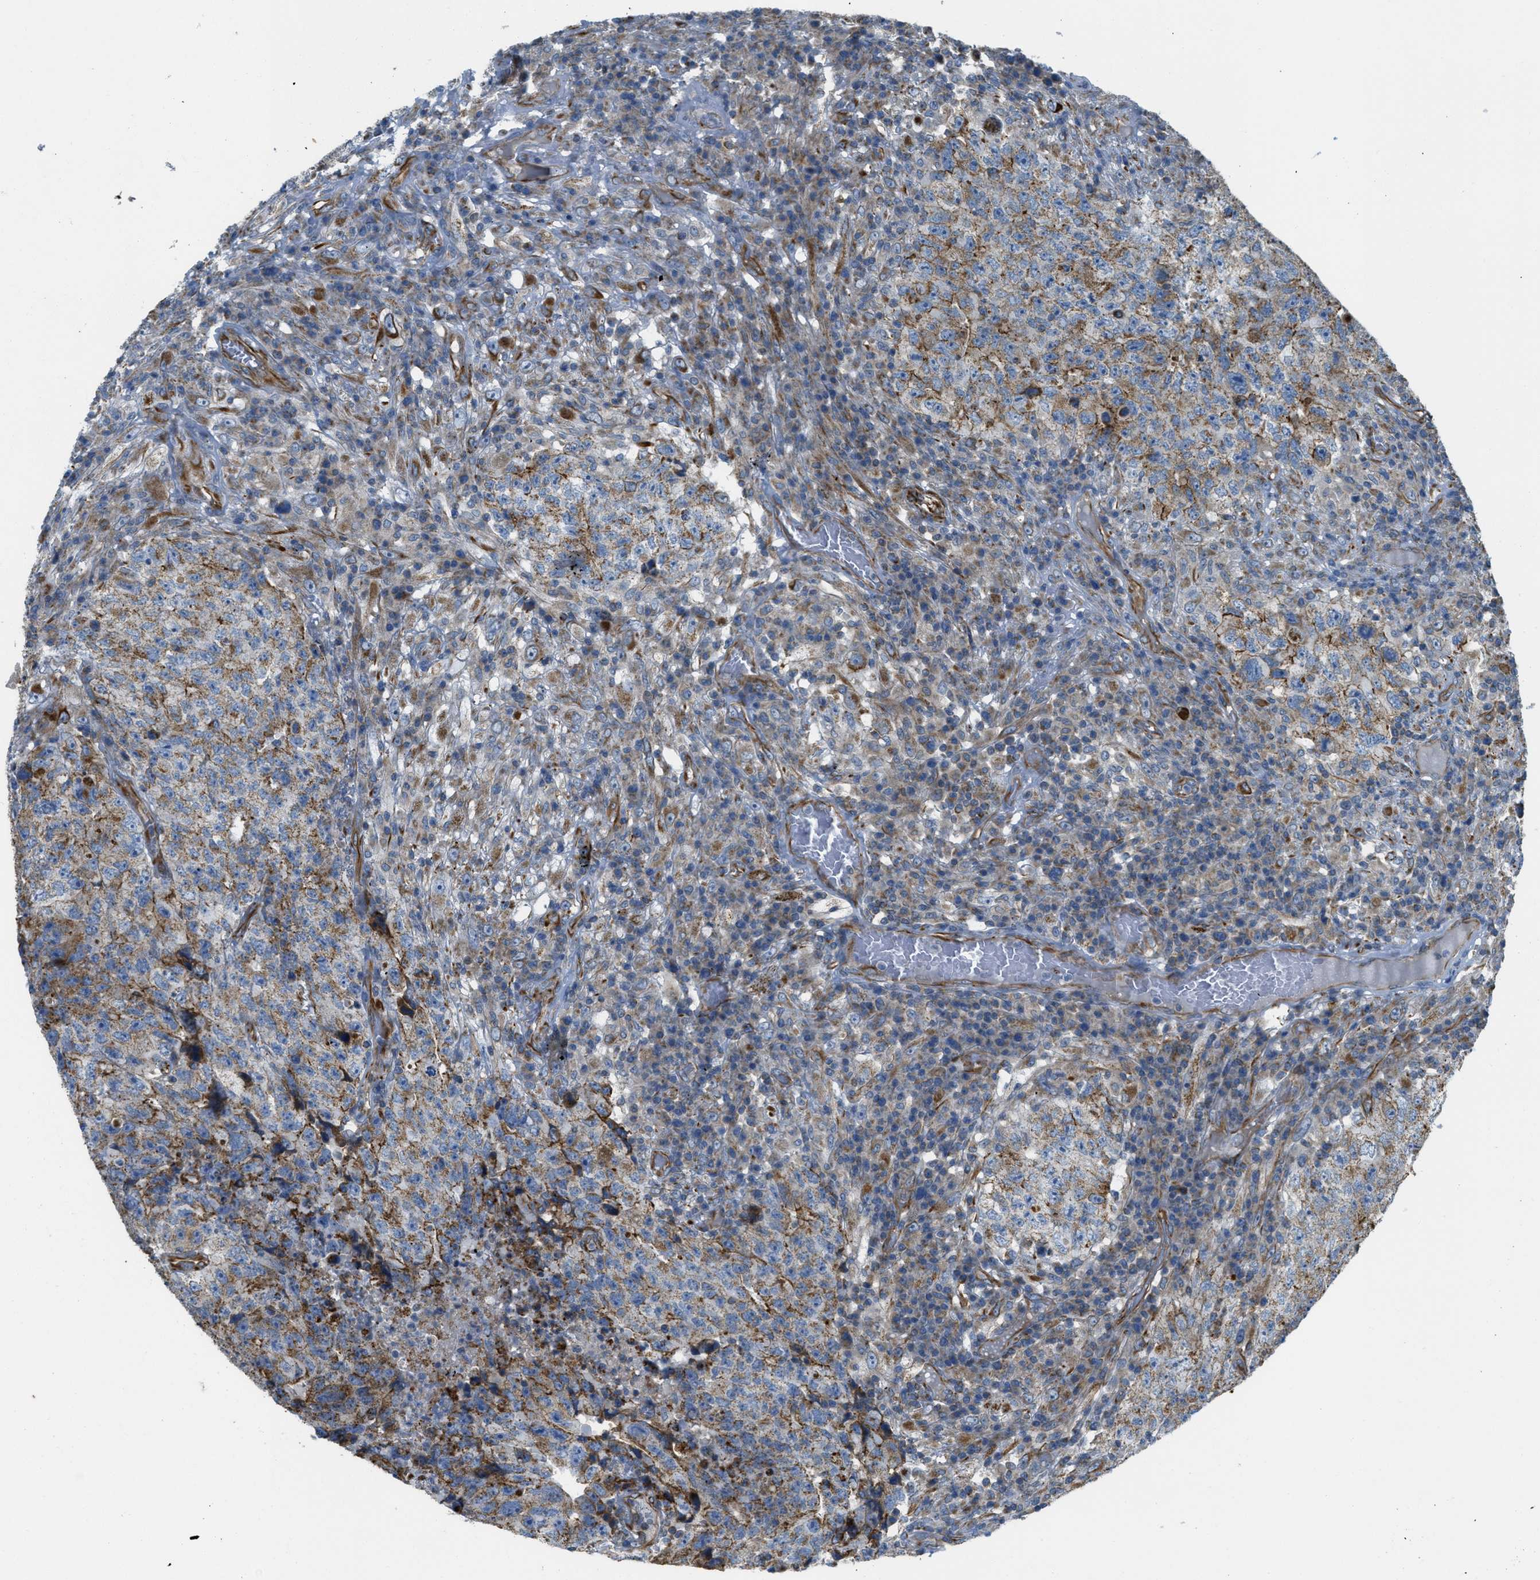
{"staining": {"intensity": "moderate", "quantity": "25%-75%", "location": "cytoplasmic/membranous"}, "tissue": "testis cancer", "cell_type": "Tumor cells", "image_type": "cancer", "snomed": [{"axis": "morphology", "description": "Necrosis, NOS"}, {"axis": "morphology", "description": "Carcinoma, Embryonal, NOS"}, {"axis": "topography", "description": "Testis"}], "caption": "A brown stain highlights moderate cytoplasmic/membranous expression of a protein in human testis cancer tumor cells.", "gene": "BTN3A1", "patient": {"sex": "male", "age": 19}}